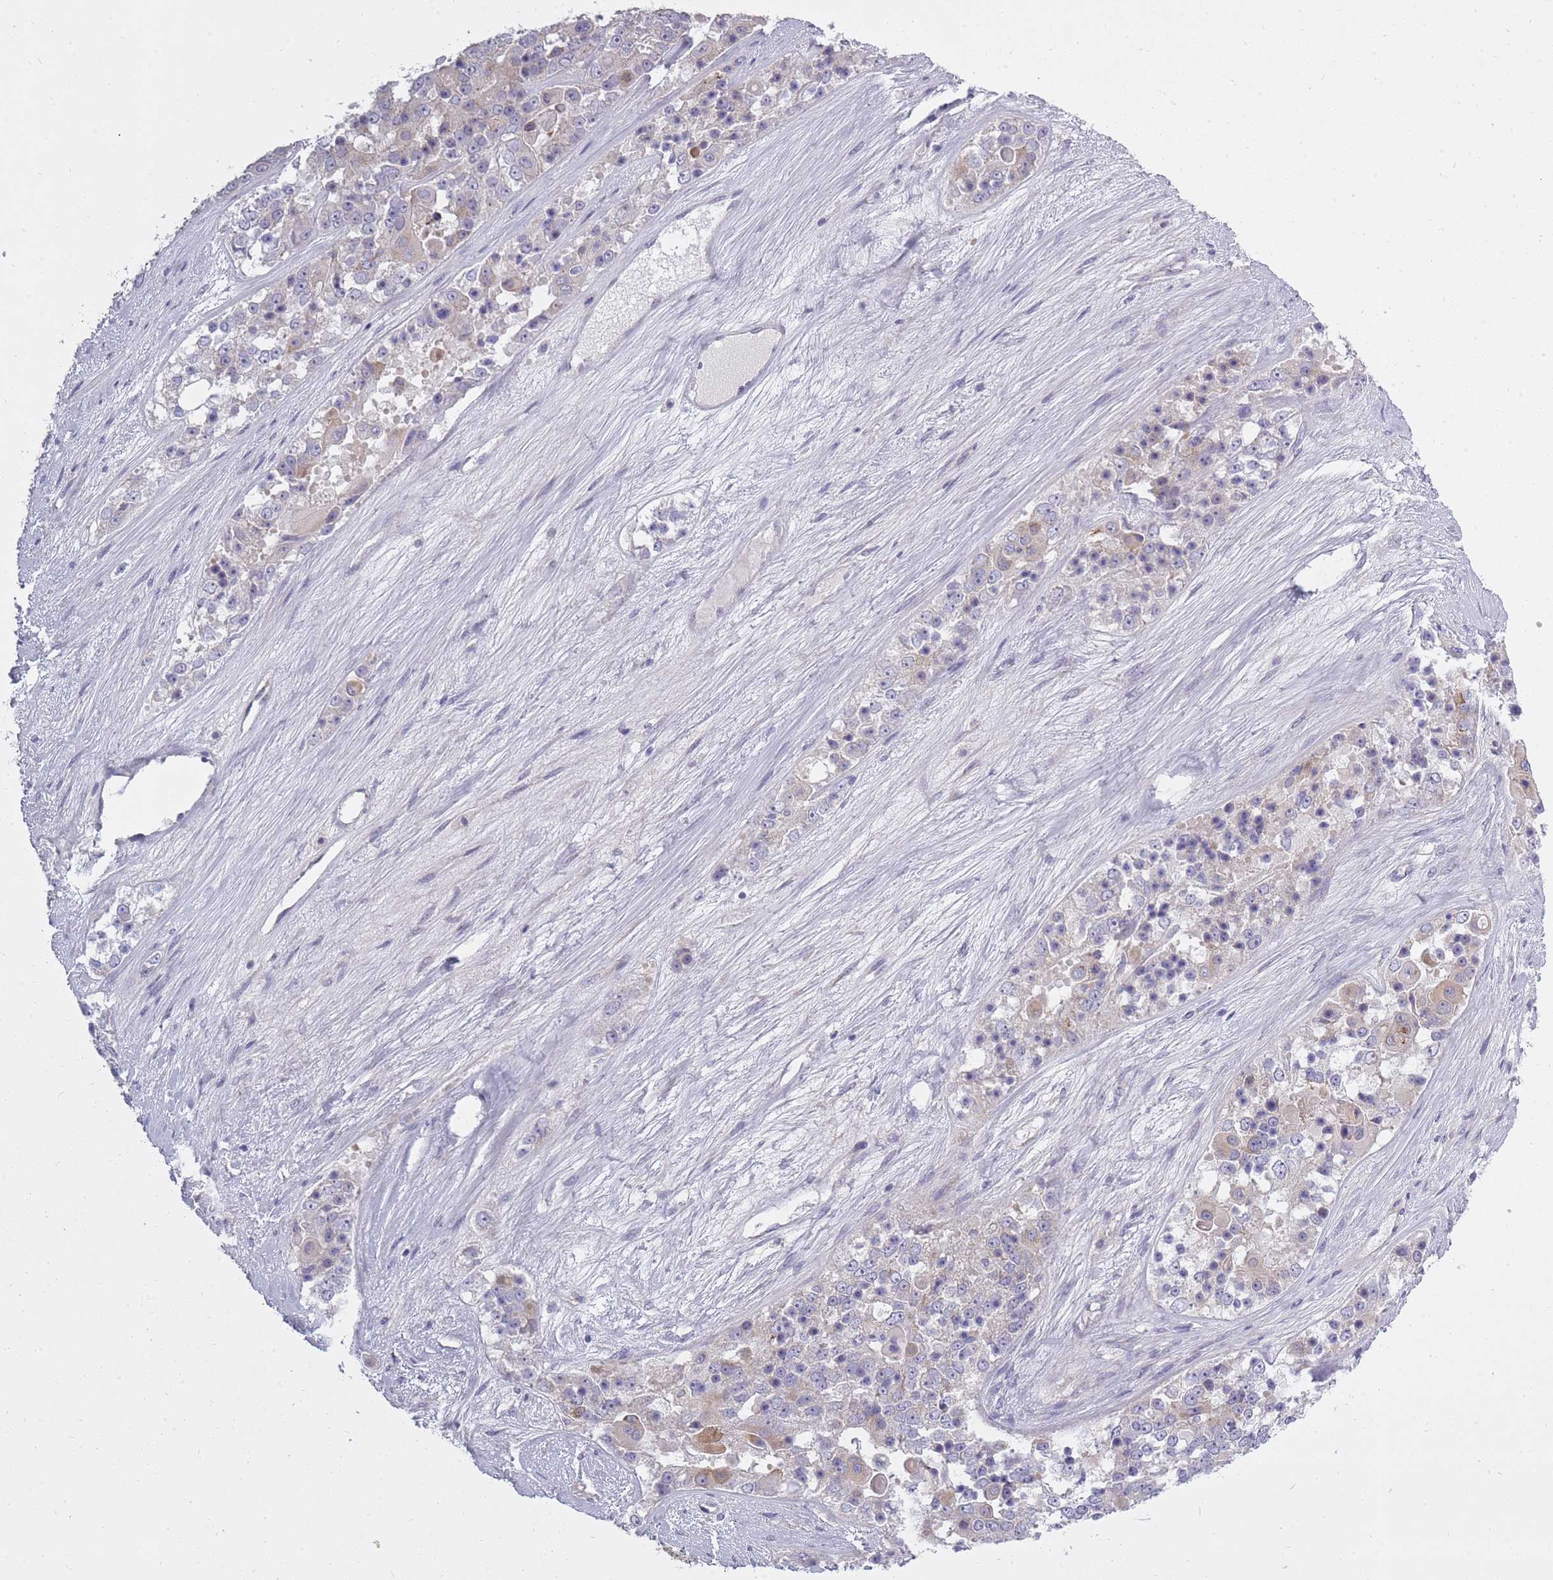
{"staining": {"intensity": "negative", "quantity": "none", "location": "none"}, "tissue": "ovarian cancer", "cell_type": "Tumor cells", "image_type": "cancer", "snomed": [{"axis": "morphology", "description": "Carcinoma, endometroid"}, {"axis": "topography", "description": "Ovary"}], "caption": "This image is of ovarian endometroid carcinoma stained with IHC to label a protein in brown with the nuclei are counter-stained blue. There is no positivity in tumor cells.", "gene": "ALKBH4", "patient": {"sex": "female", "age": 51}}